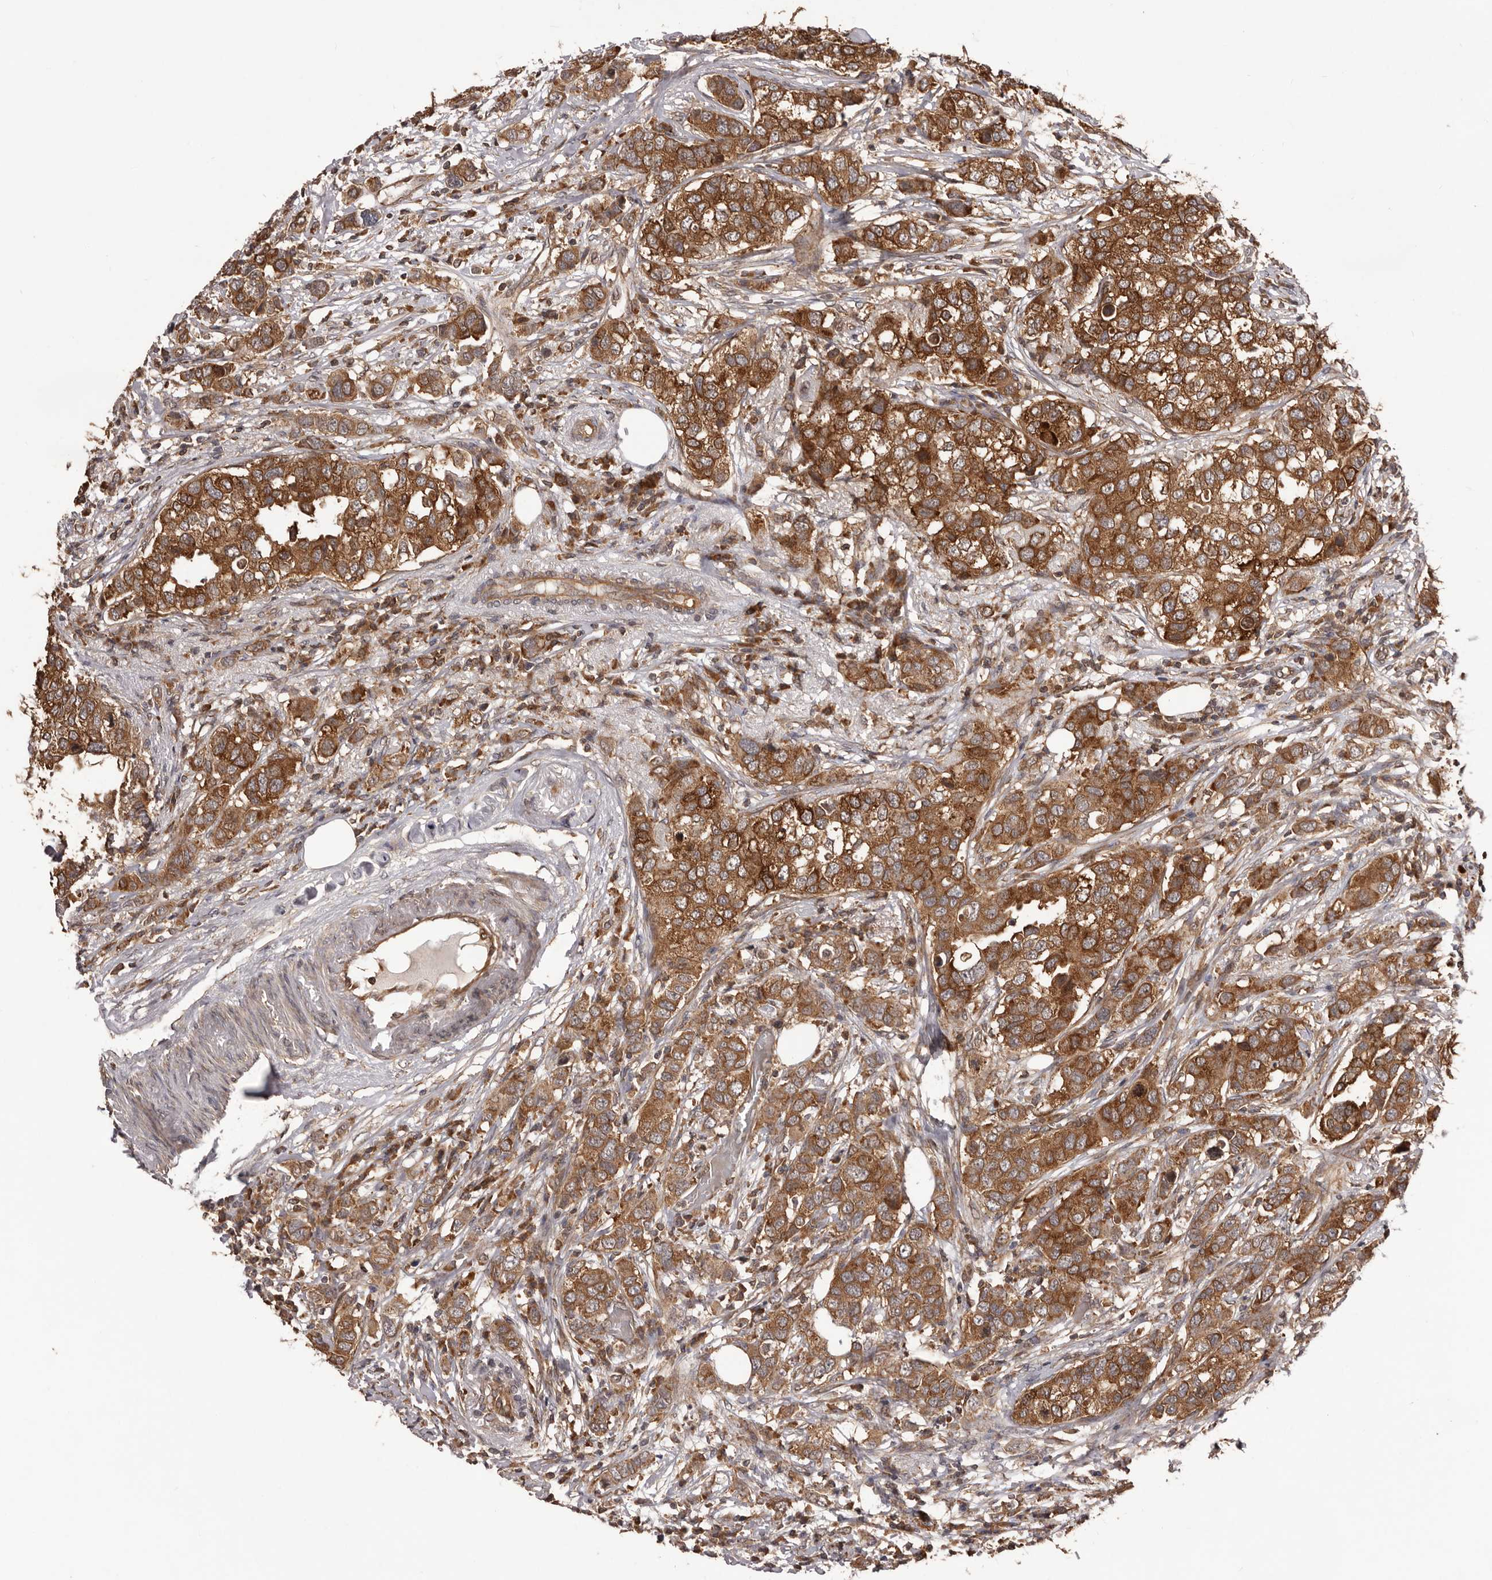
{"staining": {"intensity": "moderate", "quantity": ">75%", "location": "cytoplasmic/membranous"}, "tissue": "breast cancer", "cell_type": "Tumor cells", "image_type": "cancer", "snomed": [{"axis": "morphology", "description": "Duct carcinoma"}, {"axis": "topography", "description": "Breast"}], "caption": "Moderate cytoplasmic/membranous positivity is present in about >75% of tumor cells in breast invasive ductal carcinoma.", "gene": "HBS1L", "patient": {"sex": "female", "age": 50}}